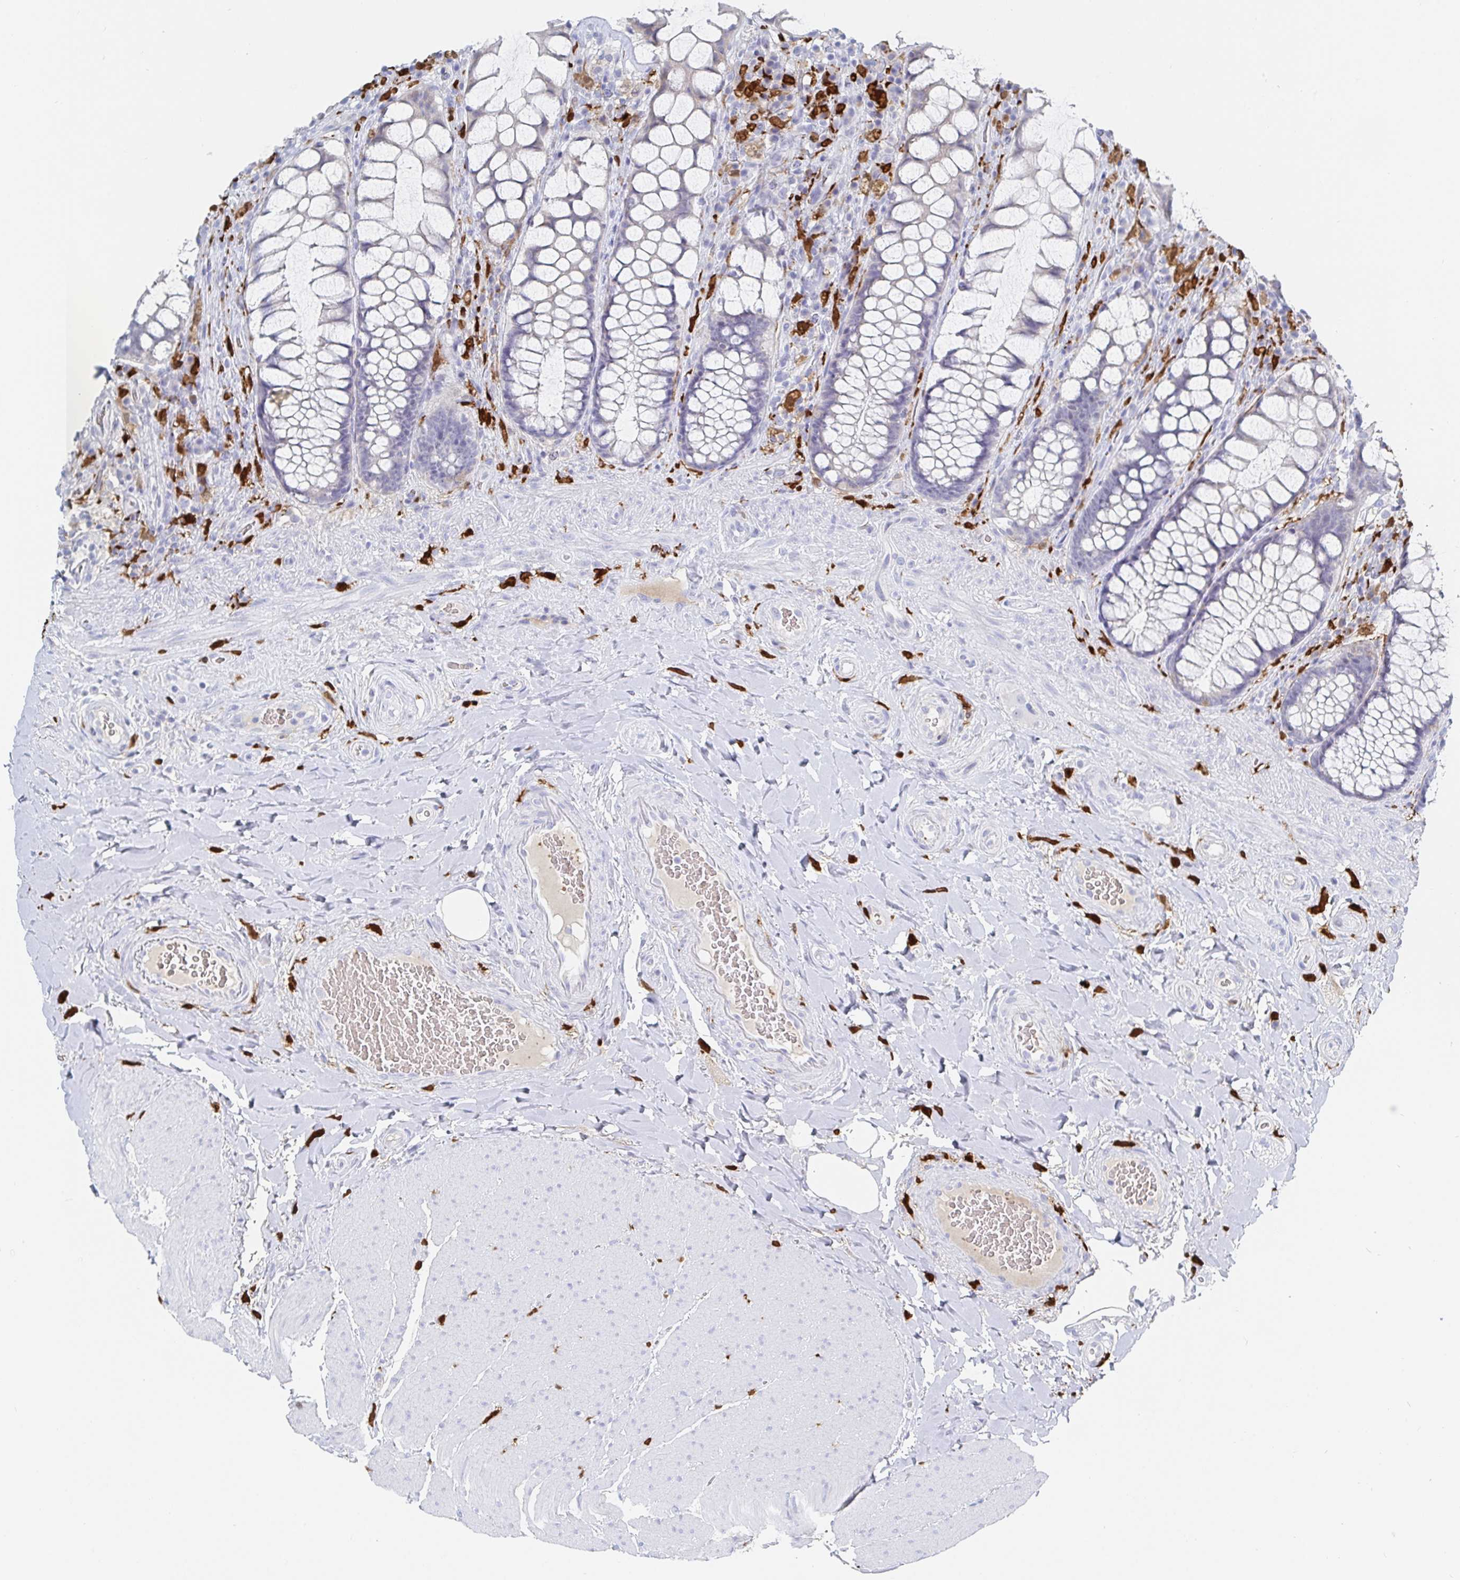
{"staining": {"intensity": "weak", "quantity": "<25%", "location": "cytoplasmic/membranous"}, "tissue": "rectum", "cell_type": "Glandular cells", "image_type": "normal", "snomed": [{"axis": "morphology", "description": "Normal tissue, NOS"}, {"axis": "topography", "description": "Rectum"}], "caption": "Photomicrograph shows no significant protein expression in glandular cells of benign rectum.", "gene": "OR2A1", "patient": {"sex": "female", "age": 58}}